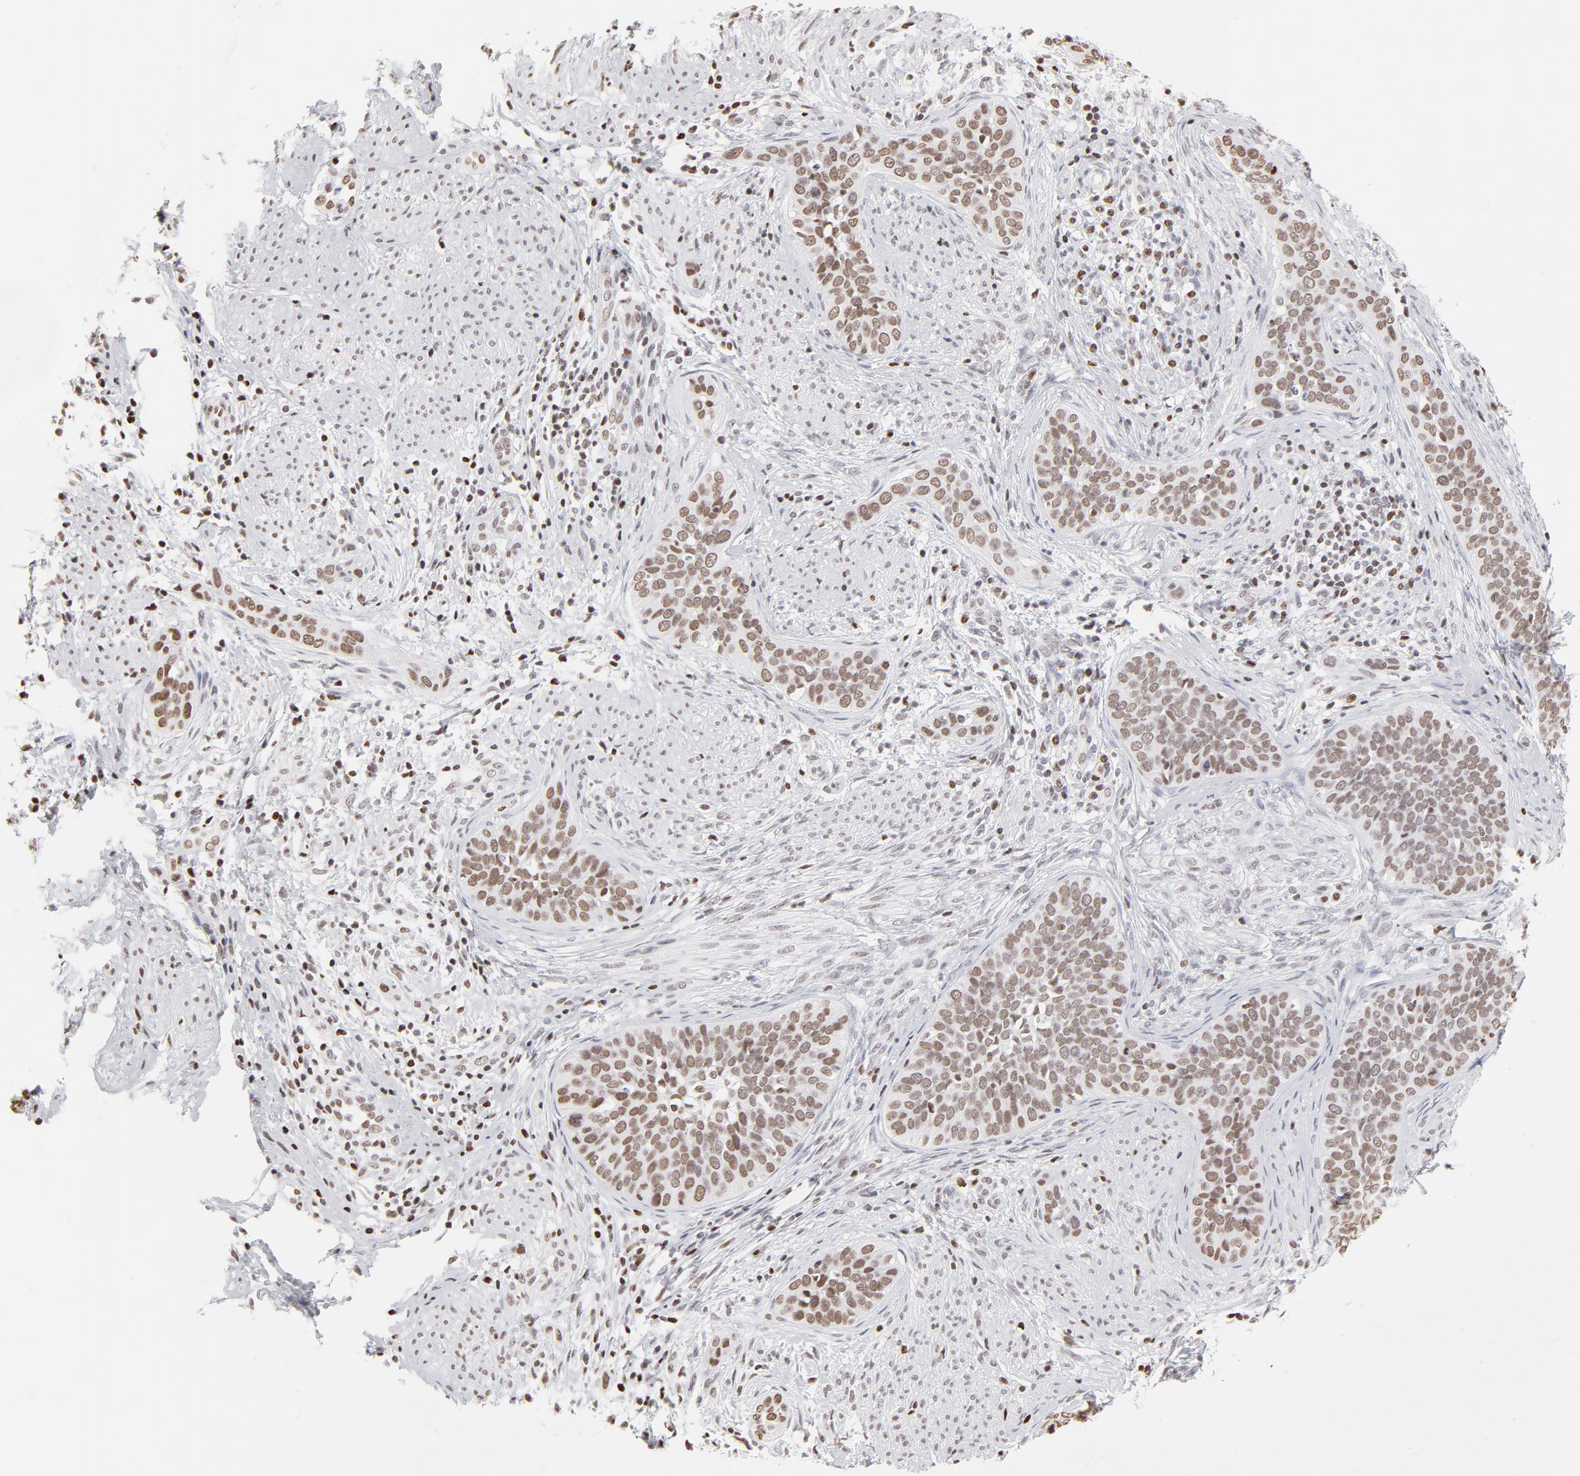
{"staining": {"intensity": "moderate", "quantity": ">75%", "location": "nuclear"}, "tissue": "cervical cancer", "cell_type": "Tumor cells", "image_type": "cancer", "snomed": [{"axis": "morphology", "description": "Squamous cell carcinoma, NOS"}, {"axis": "topography", "description": "Cervix"}], "caption": "Squamous cell carcinoma (cervical) stained with a protein marker demonstrates moderate staining in tumor cells.", "gene": "PARP1", "patient": {"sex": "female", "age": 31}}